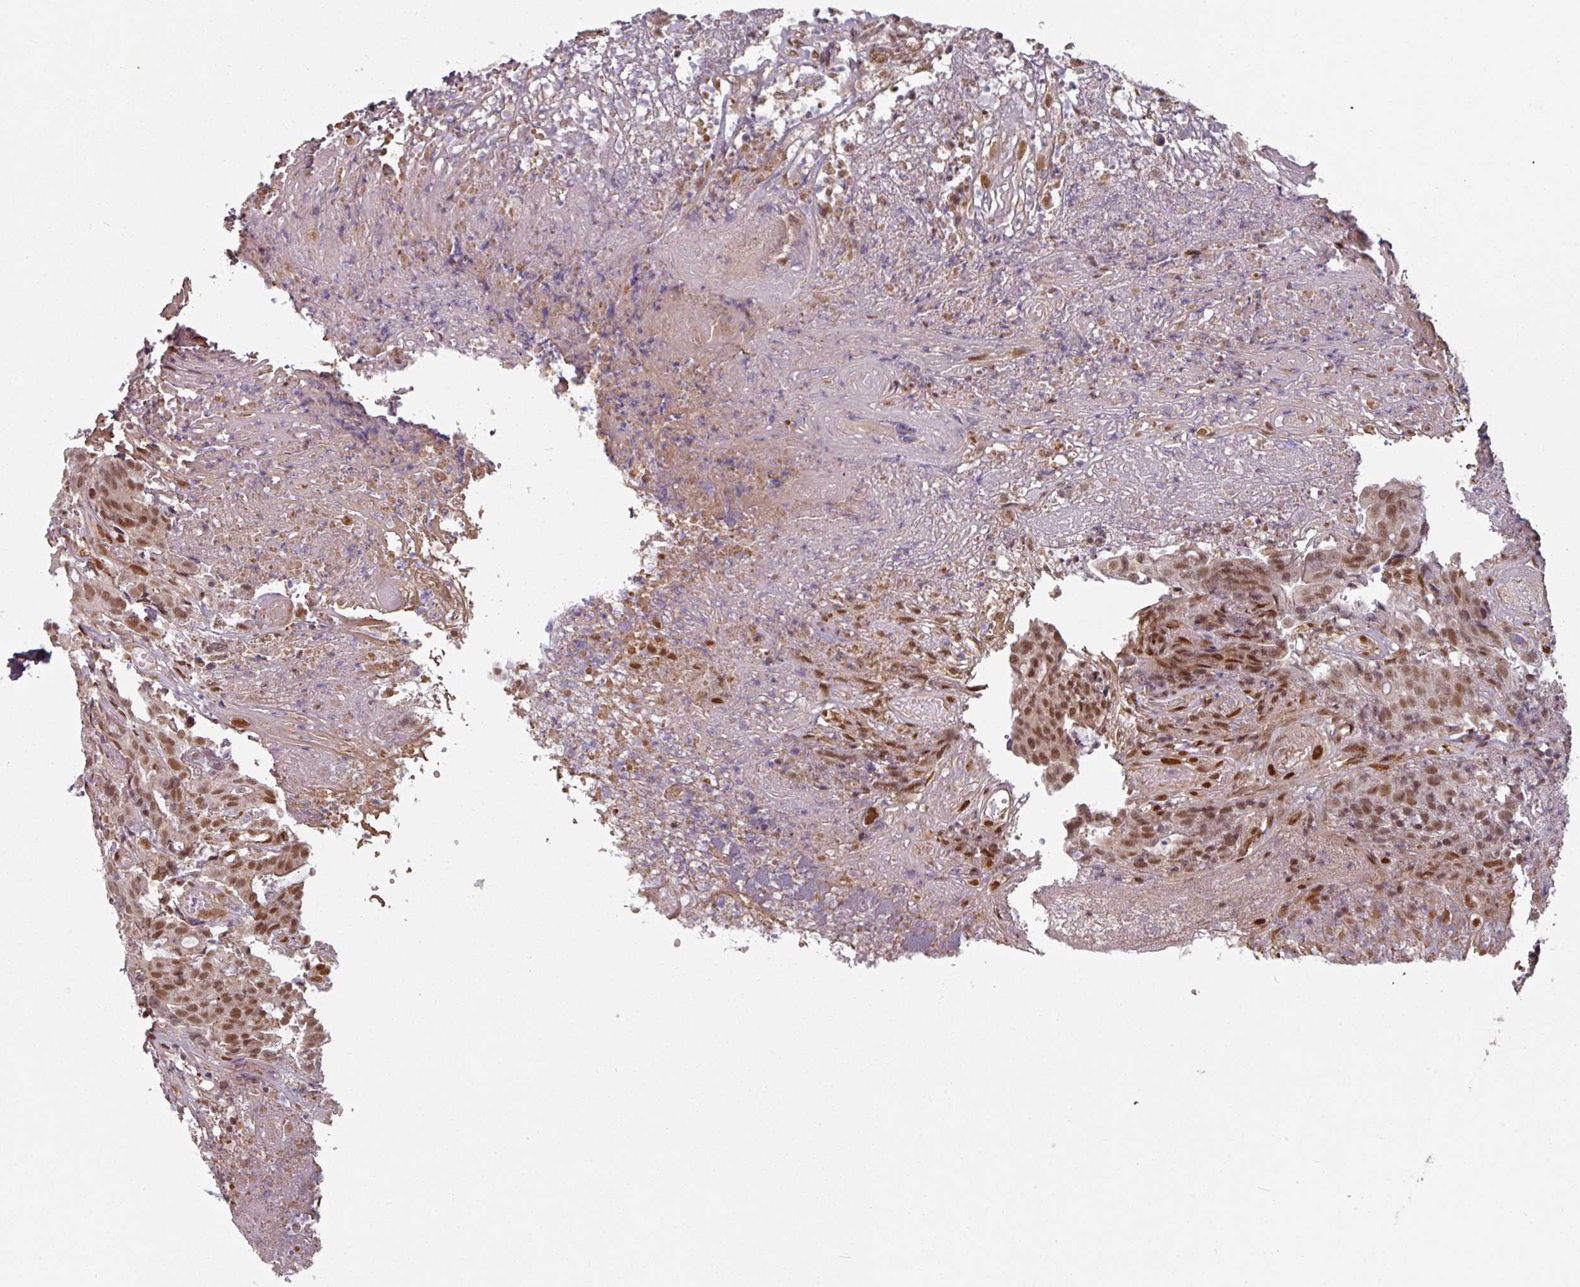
{"staining": {"intensity": "moderate", "quantity": ">75%", "location": "nuclear"}, "tissue": "colorectal cancer", "cell_type": "Tumor cells", "image_type": "cancer", "snomed": [{"axis": "morphology", "description": "Adenocarcinoma, NOS"}, {"axis": "topography", "description": "Colon"}], "caption": "The immunohistochemical stain labels moderate nuclear expression in tumor cells of colorectal cancer (adenocarcinoma) tissue.", "gene": "SIK3", "patient": {"sex": "male", "age": 83}}